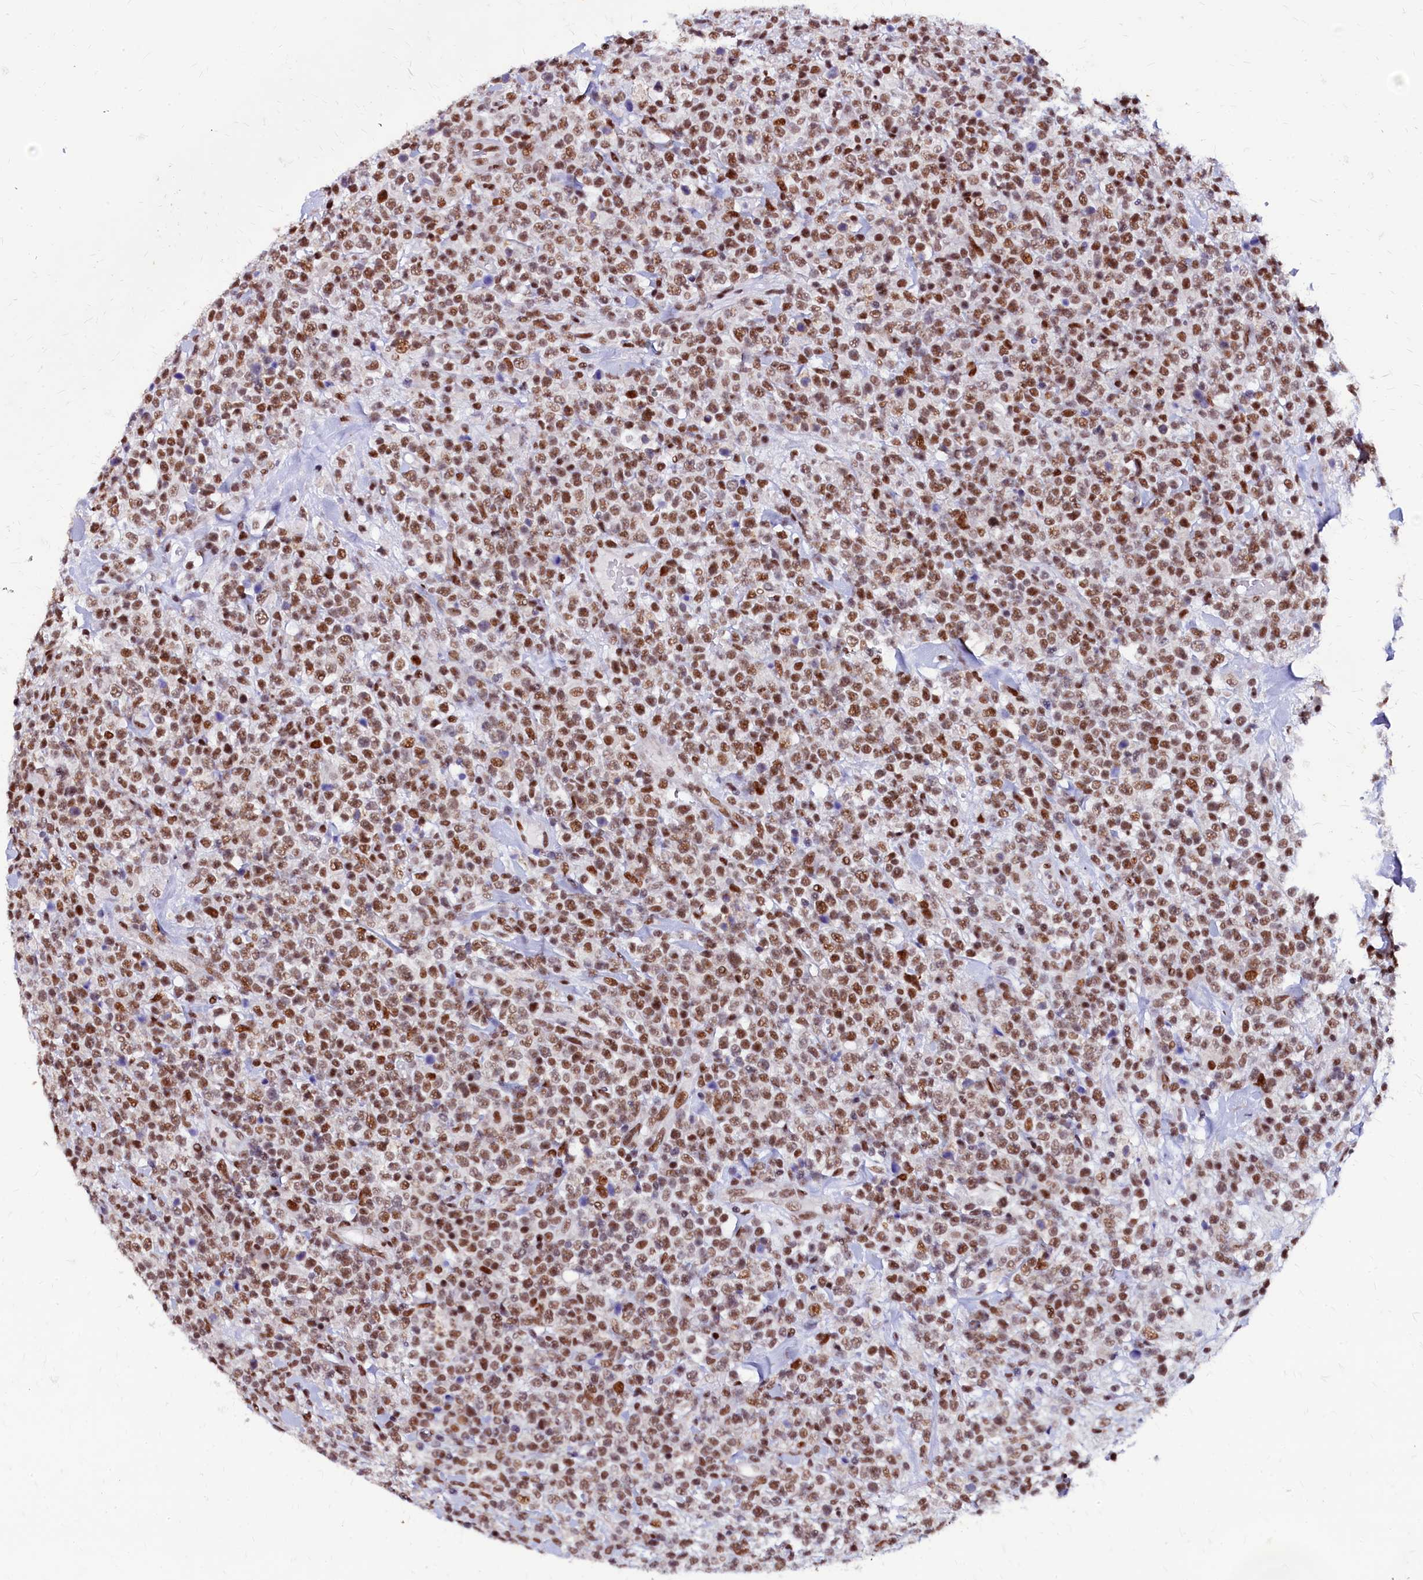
{"staining": {"intensity": "moderate", "quantity": ">75%", "location": "nuclear"}, "tissue": "lymphoma", "cell_type": "Tumor cells", "image_type": "cancer", "snomed": [{"axis": "morphology", "description": "Malignant lymphoma, non-Hodgkin's type, High grade"}, {"axis": "topography", "description": "Colon"}], "caption": "High-grade malignant lymphoma, non-Hodgkin's type stained with DAB (3,3'-diaminobenzidine) IHC shows medium levels of moderate nuclear staining in approximately >75% of tumor cells.", "gene": "CPSF7", "patient": {"sex": "female", "age": 53}}